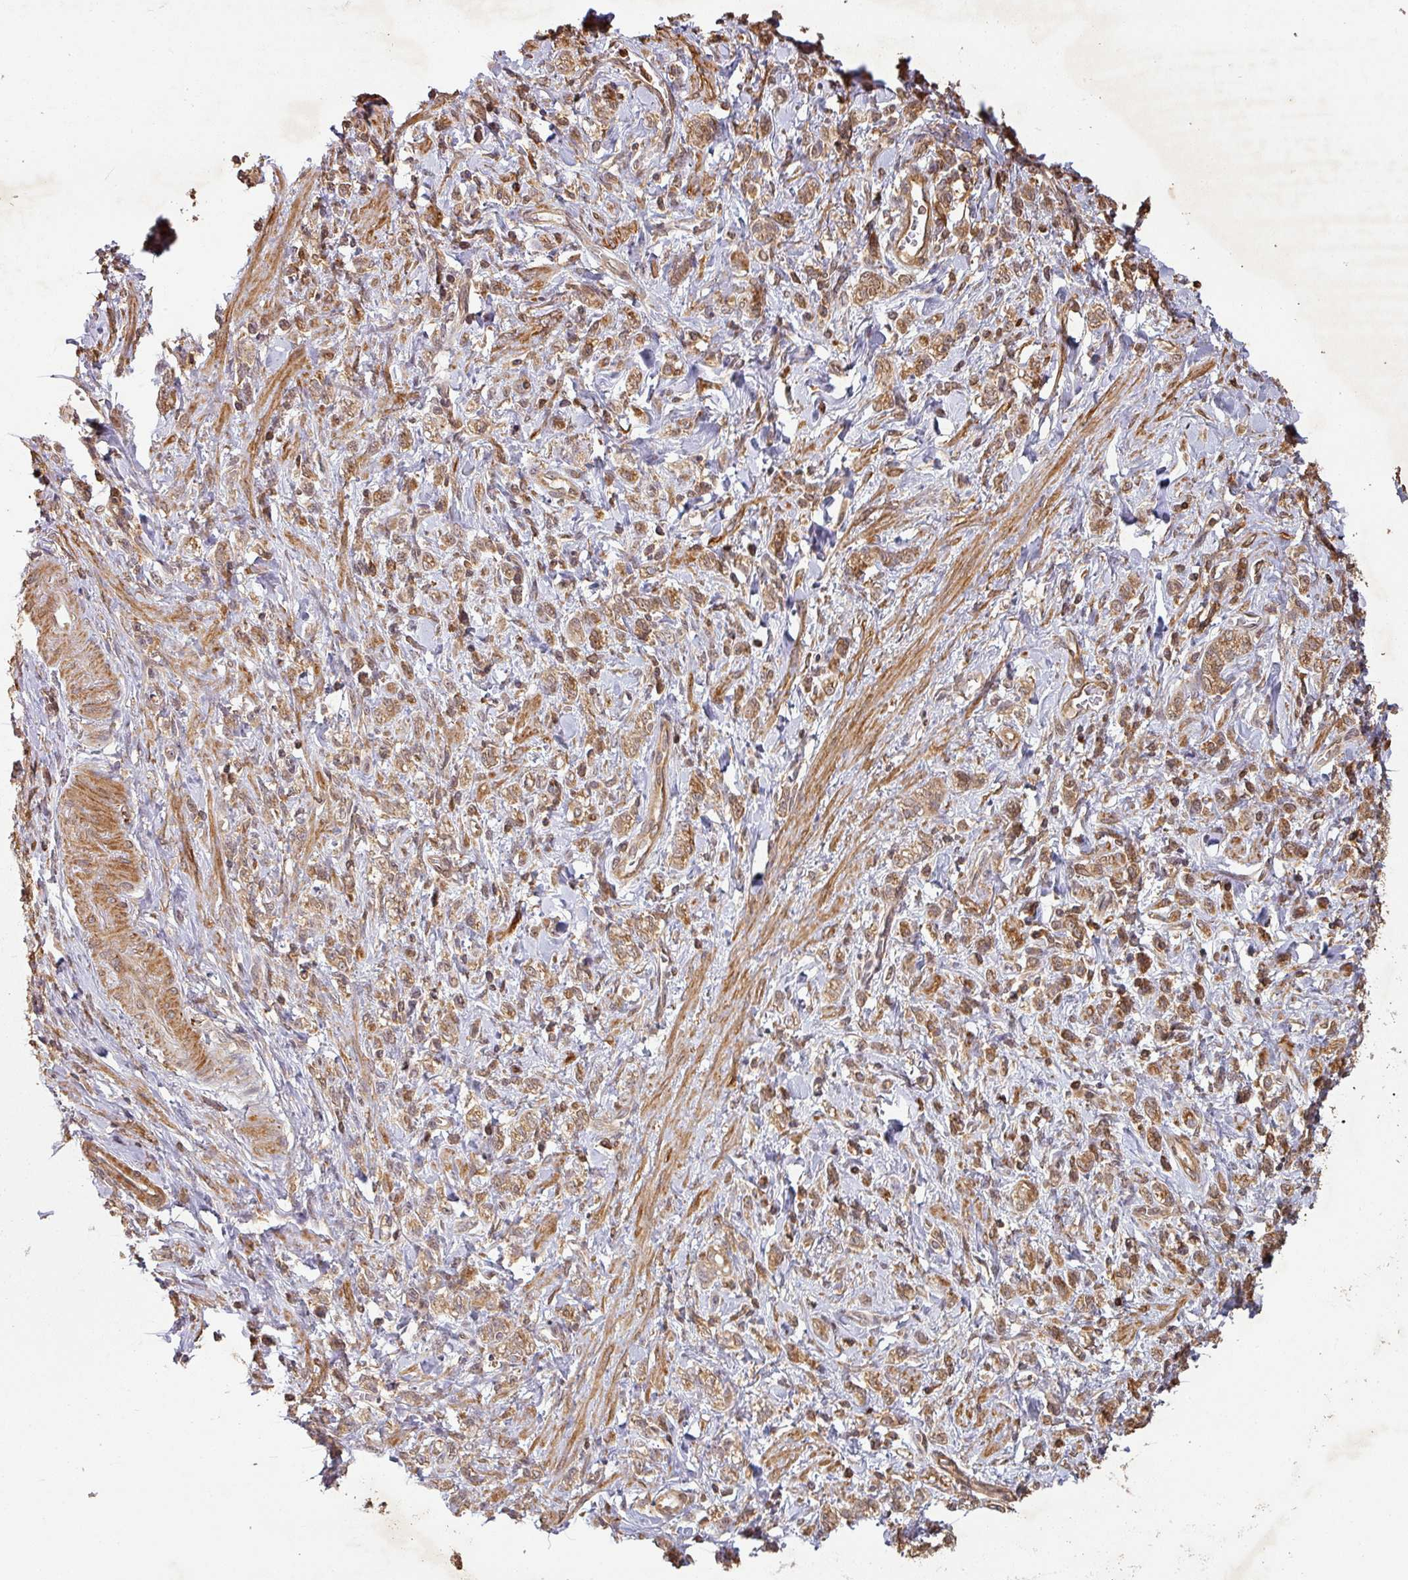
{"staining": {"intensity": "moderate", "quantity": ">75%", "location": "cytoplasmic/membranous"}, "tissue": "stomach cancer", "cell_type": "Tumor cells", "image_type": "cancer", "snomed": [{"axis": "morphology", "description": "Adenocarcinoma, NOS"}, {"axis": "topography", "description": "Stomach"}], "caption": "Immunohistochemical staining of human stomach cancer (adenocarcinoma) exhibits medium levels of moderate cytoplasmic/membranous protein staining in approximately >75% of tumor cells.", "gene": "ZNF322", "patient": {"sex": "male", "age": 77}}